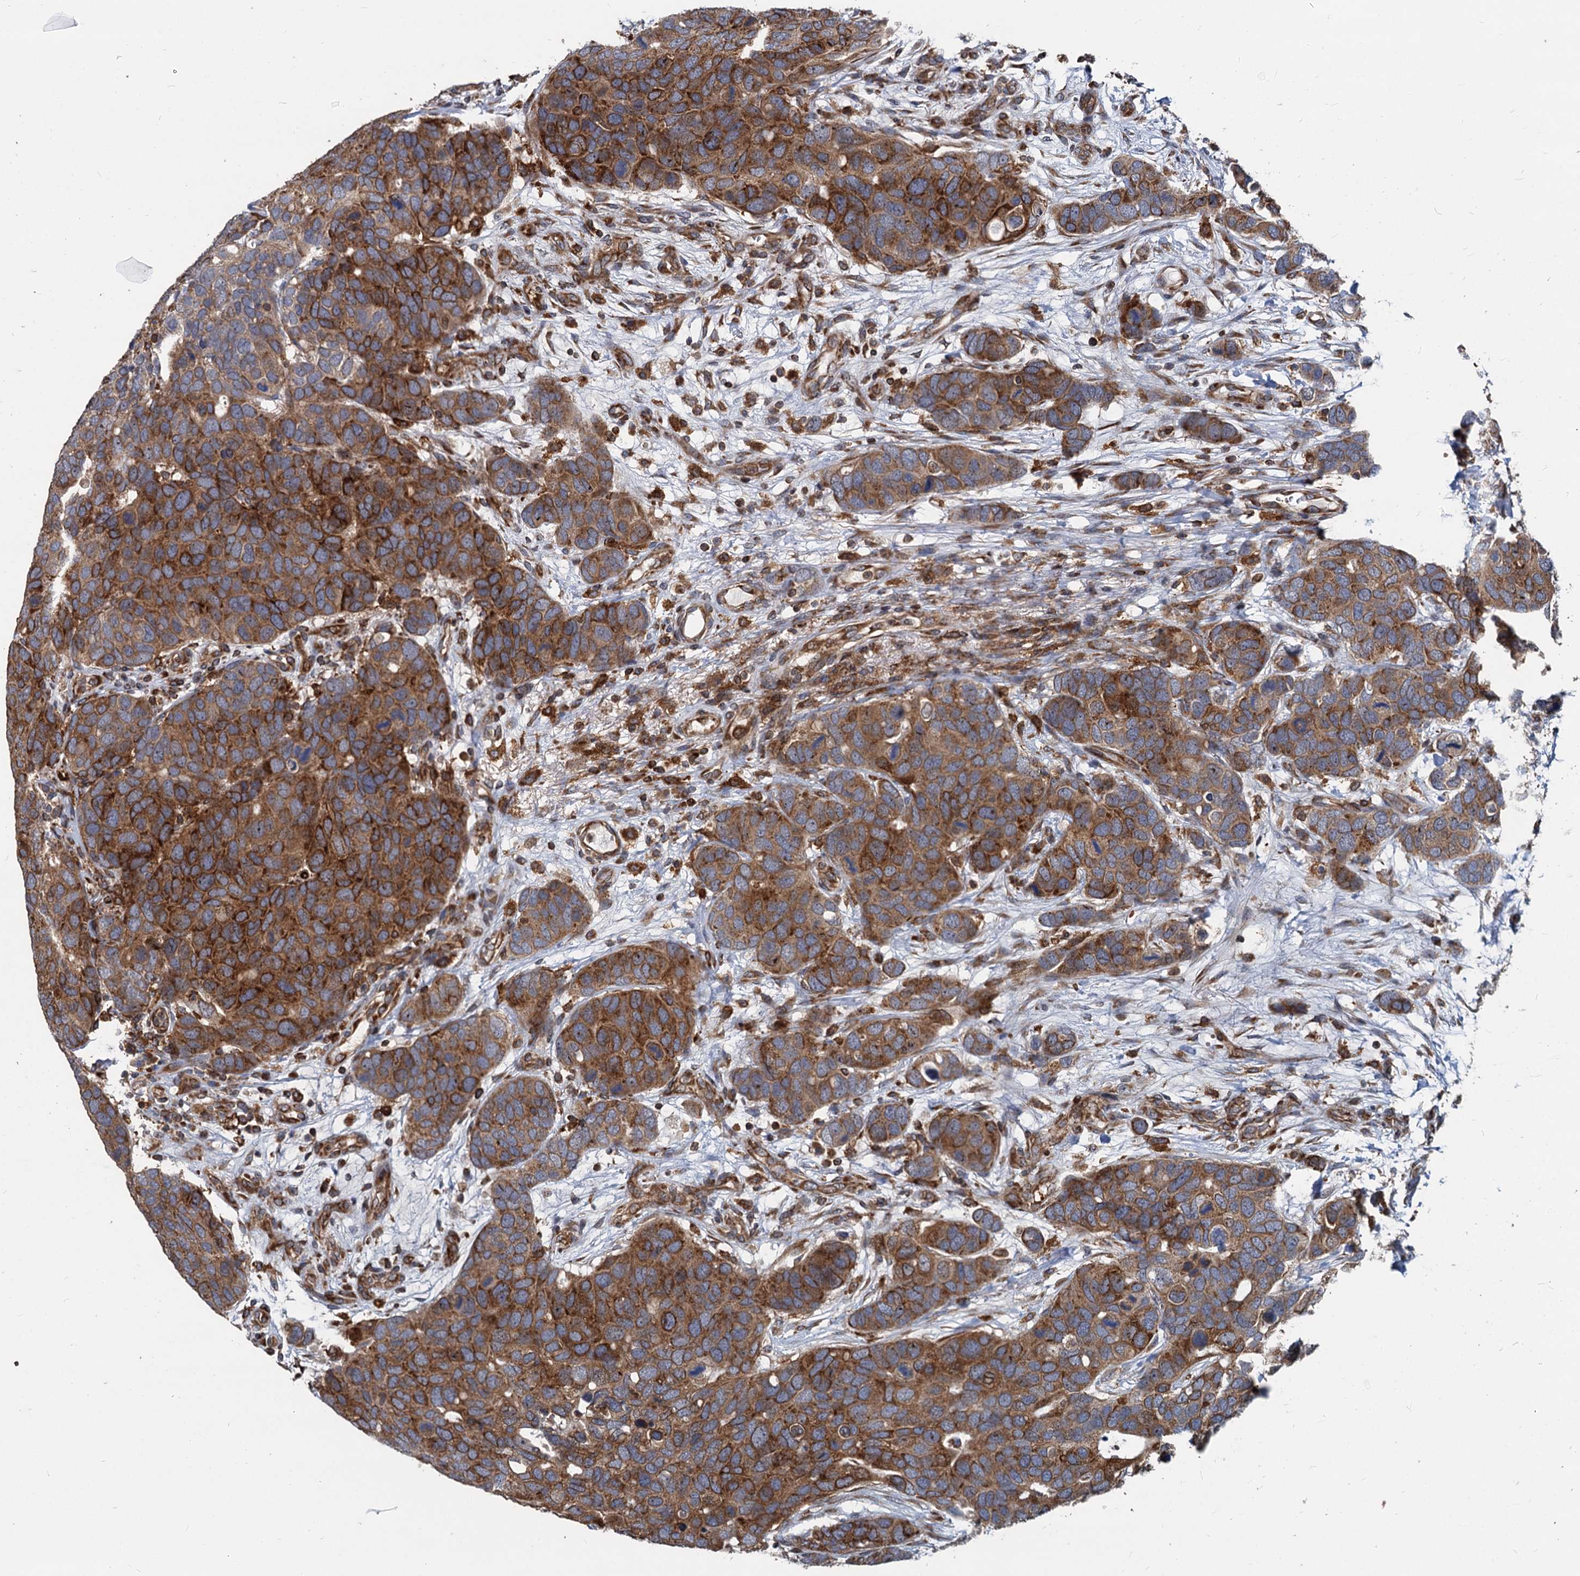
{"staining": {"intensity": "strong", "quantity": ">75%", "location": "cytoplasmic/membranous"}, "tissue": "breast cancer", "cell_type": "Tumor cells", "image_type": "cancer", "snomed": [{"axis": "morphology", "description": "Duct carcinoma"}, {"axis": "topography", "description": "Breast"}], "caption": "Protein expression analysis of breast cancer (invasive ductal carcinoma) displays strong cytoplasmic/membranous positivity in about >75% of tumor cells.", "gene": "STIM1", "patient": {"sex": "female", "age": 83}}